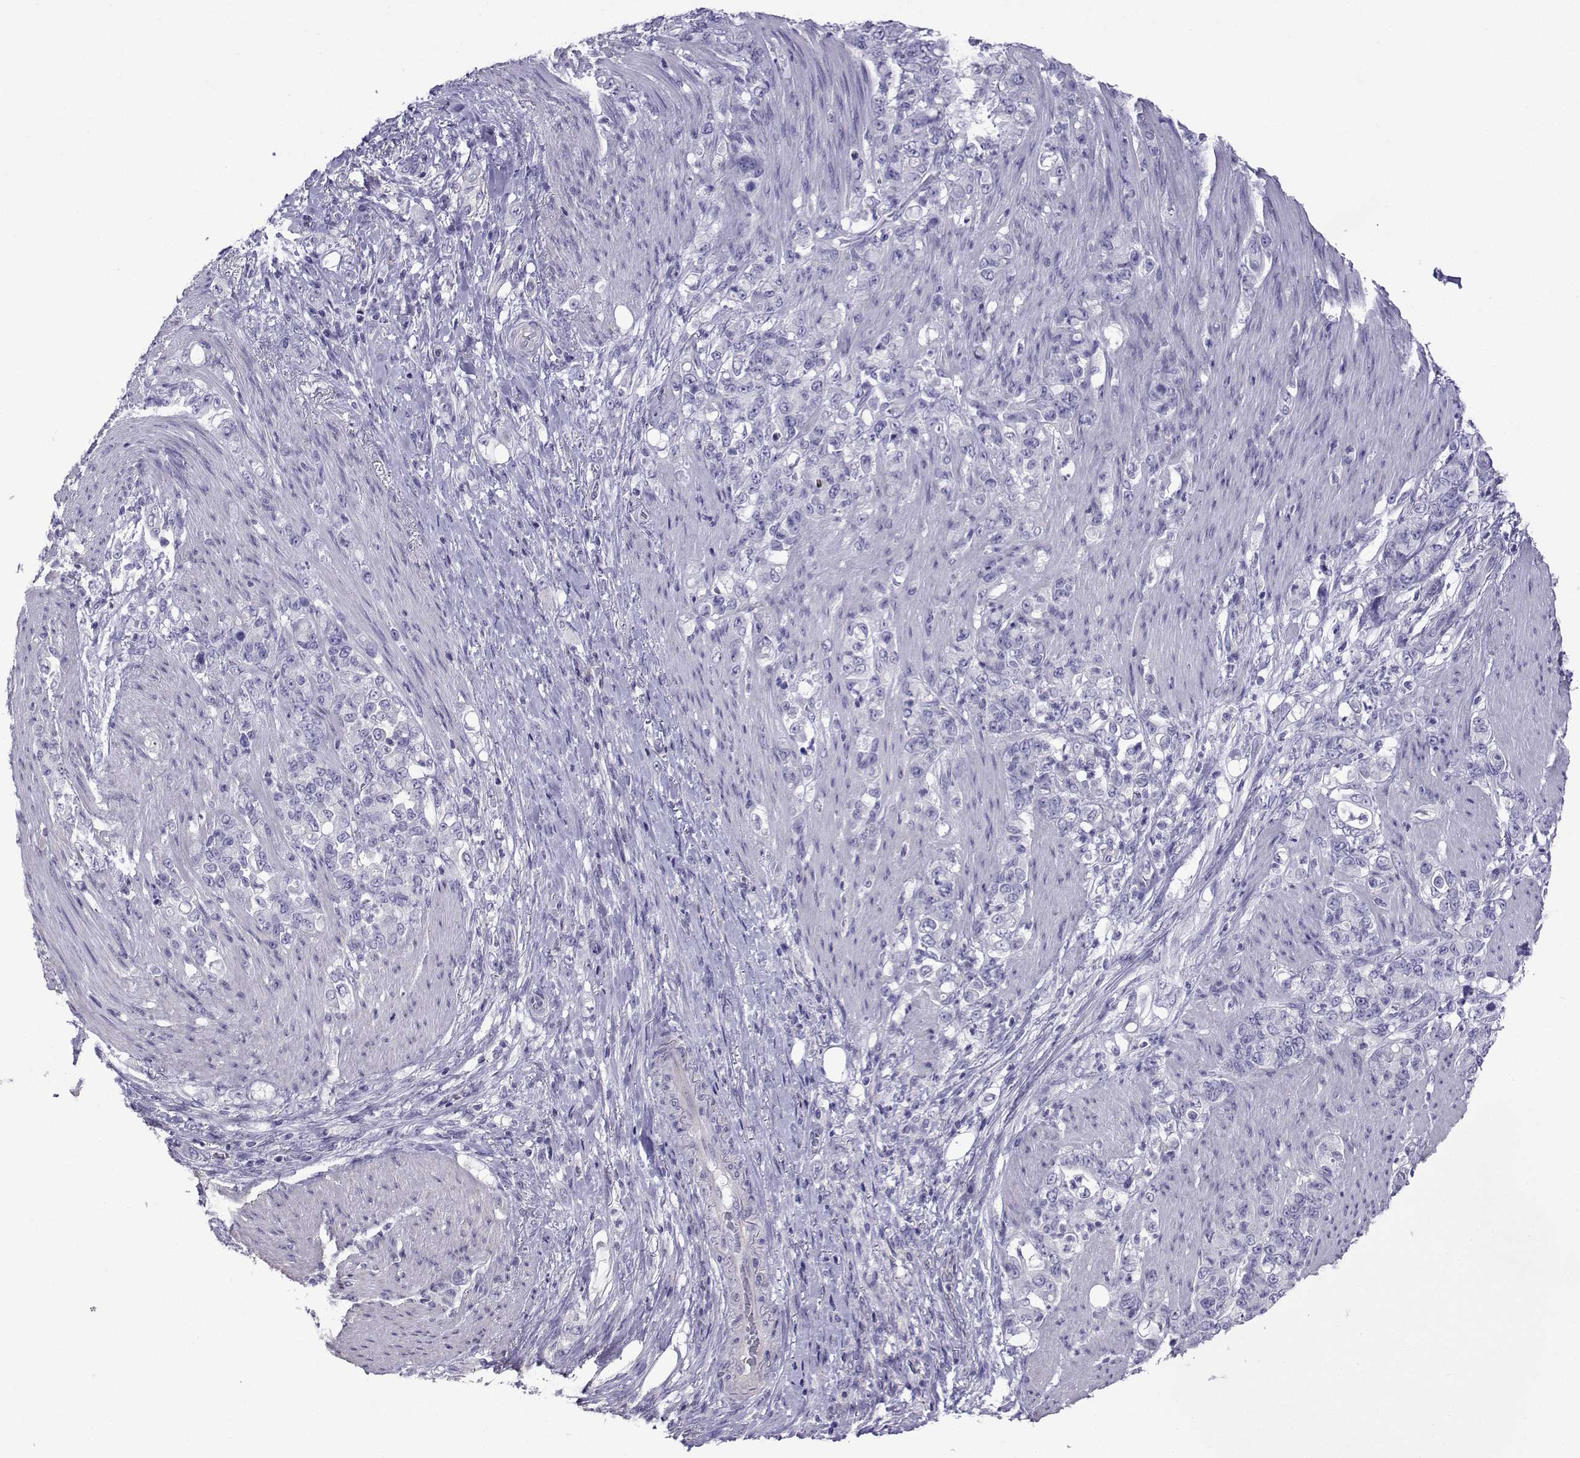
{"staining": {"intensity": "negative", "quantity": "none", "location": "none"}, "tissue": "stomach cancer", "cell_type": "Tumor cells", "image_type": "cancer", "snomed": [{"axis": "morphology", "description": "Adenocarcinoma, NOS"}, {"axis": "topography", "description": "Stomach"}], "caption": "Immunohistochemistry of human stomach cancer (adenocarcinoma) demonstrates no expression in tumor cells.", "gene": "CFAP70", "patient": {"sex": "female", "age": 79}}